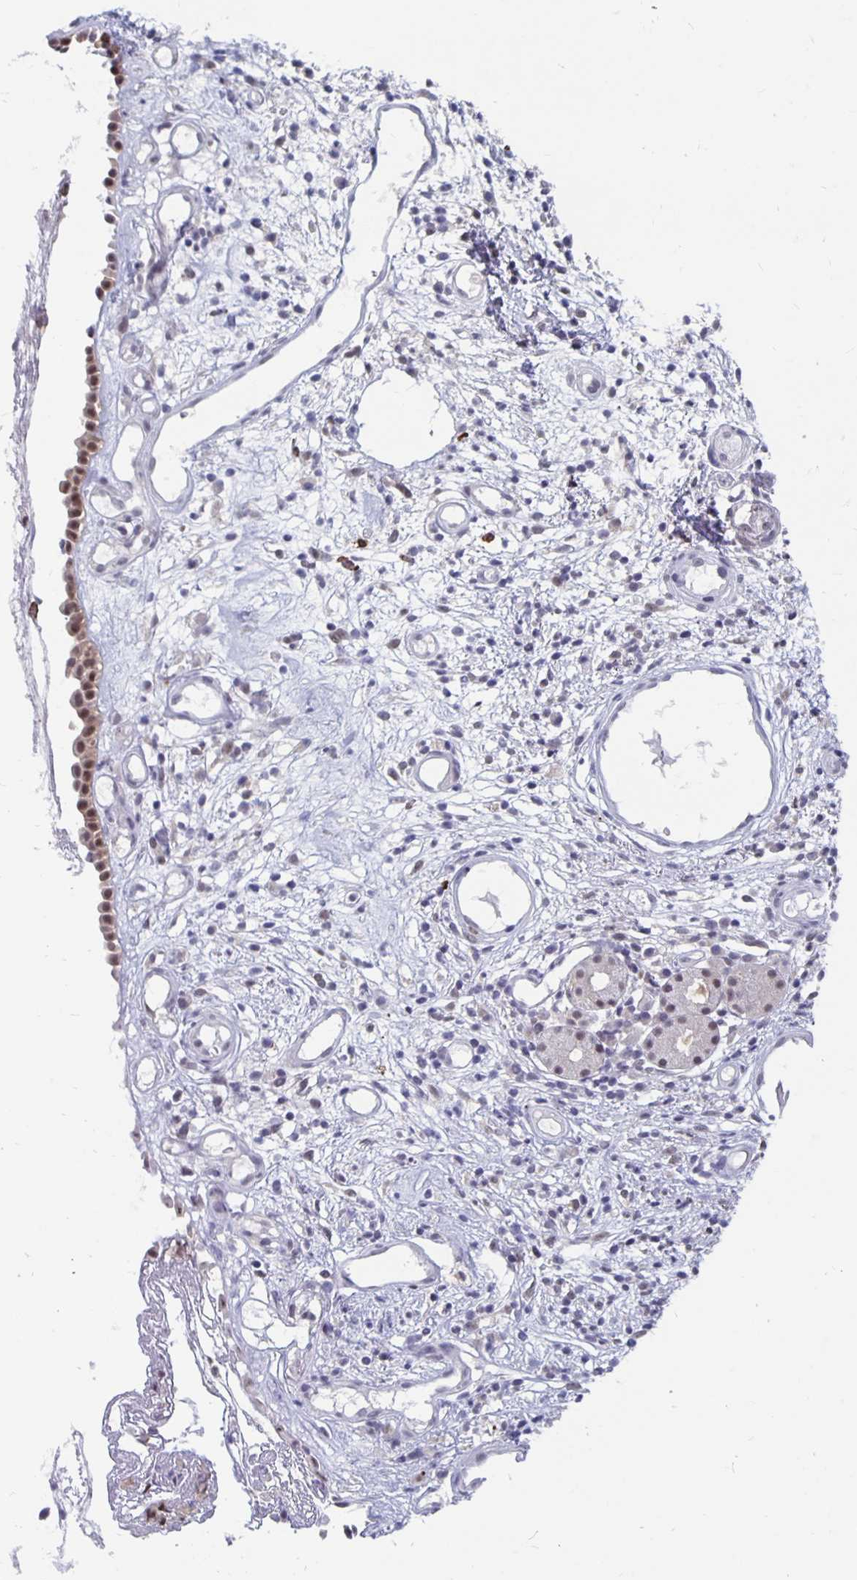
{"staining": {"intensity": "moderate", "quantity": ">75%", "location": "cytoplasmic/membranous,nuclear"}, "tissue": "nasopharynx", "cell_type": "Respiratory epithelial cells", "image_type": "normal", "snomed": [{"axis": "morphology", "description": "Normal tissue, NOS"}, {"axis": "morphology", "description": "Inflammation, NOS"}, {"axis": "topography", "description": "Nasopharynx"}], "caption": "About >75% of respiratory epithelial cells in benign human nasopharynx display moderate cytoplasmic/membranous,nuclear protein staining as visualized by brown immunohistochemical staining.", "gene": "ZNF691", "patient": {"sex": "male", "age": 54}}